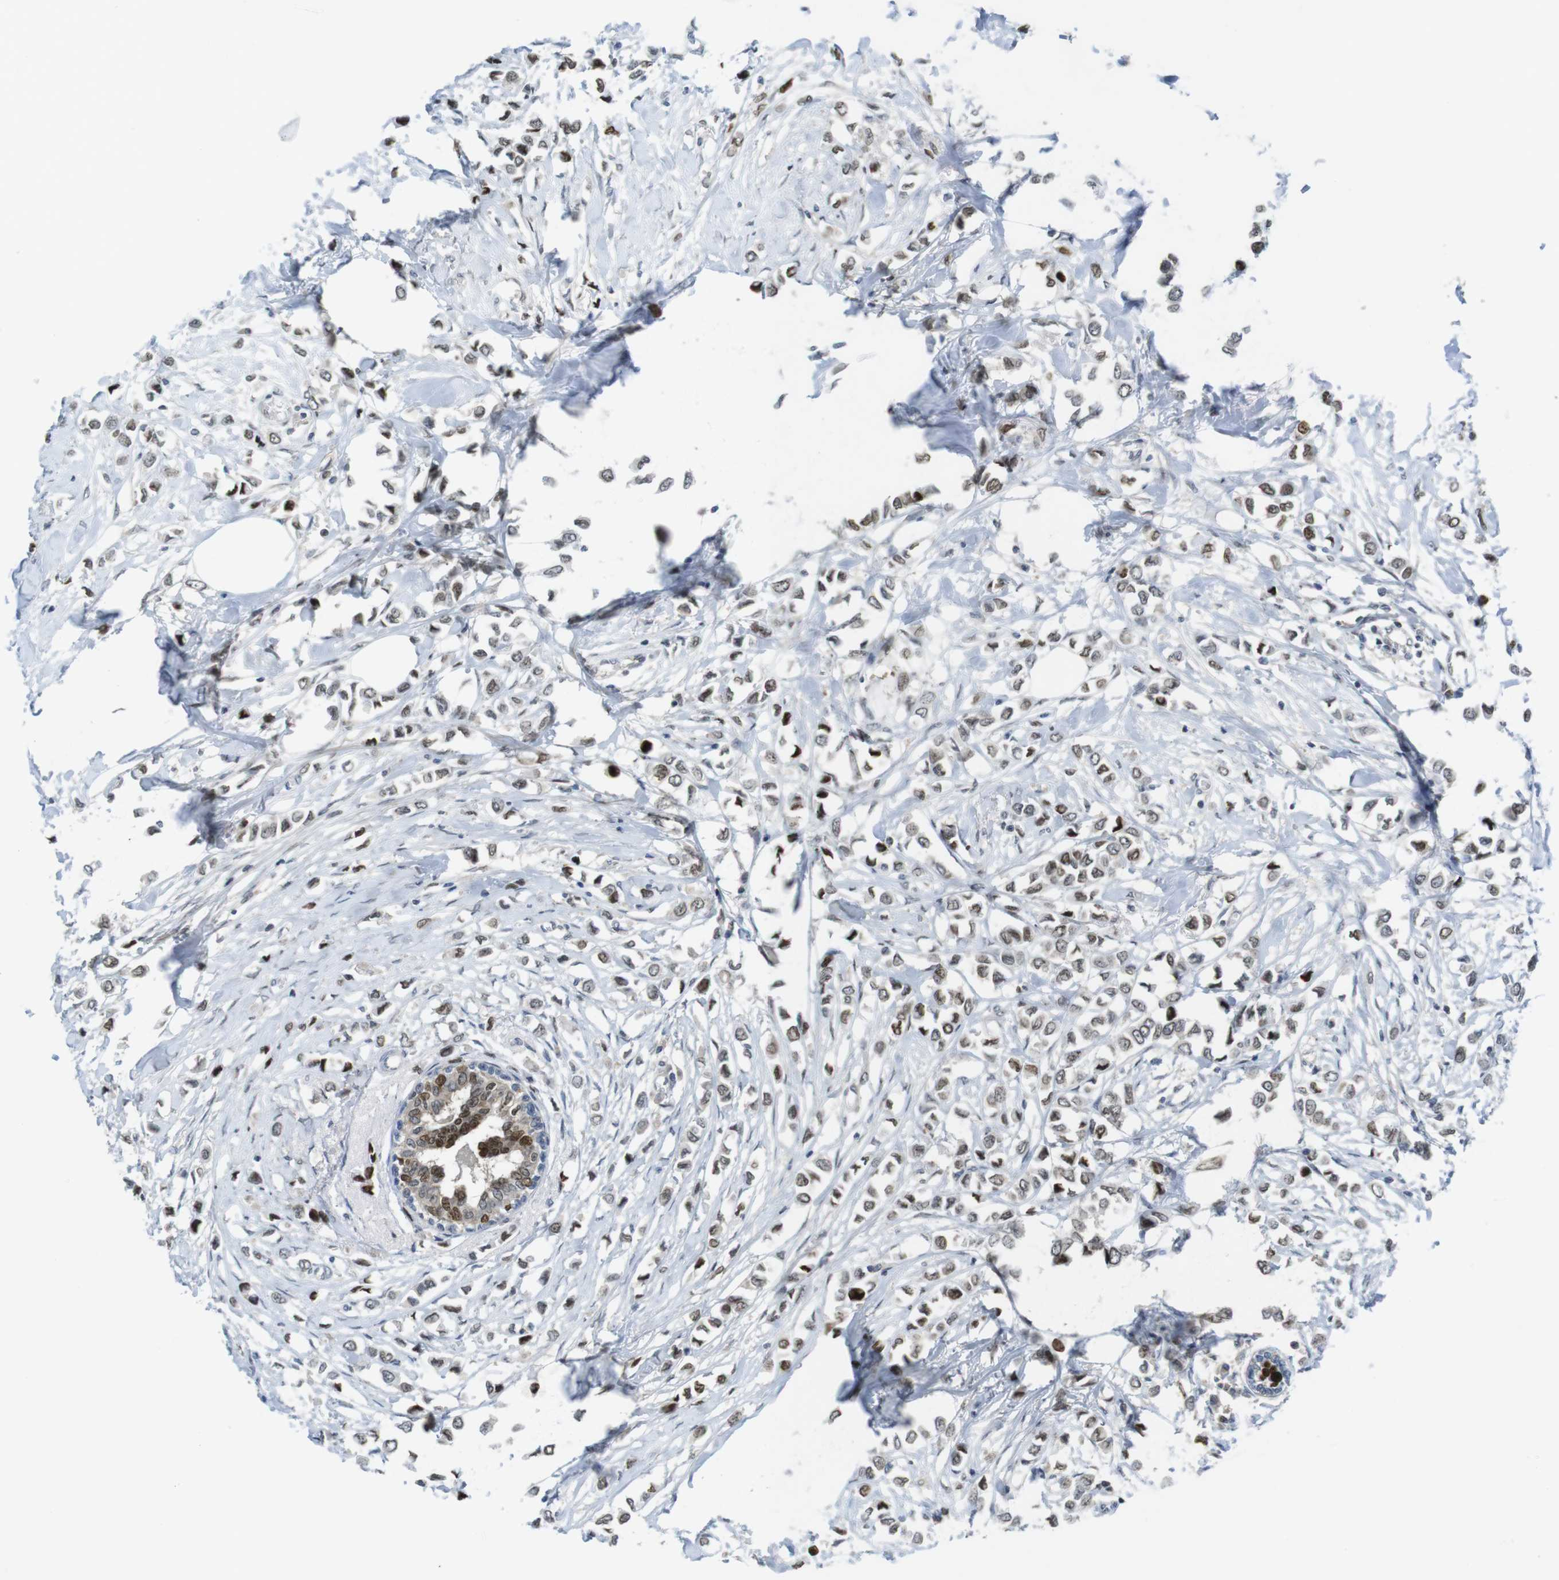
{"staining": {"intensity": "moderate", "quantity": "25%-75%", "location": "nuclear"}, "tissue": "breast cancer", "cell_type": "Tumor cells", "image_type": "cancer", "snomed": [{"axis": "morphology", "description": "Lobular carcinoma"}, {"axis": "topography", "description": "Breast"}], "caption": "This micrograph demonstrates immunohistochemistry staining of human breast cancer, with medium moderate nuclear positivity in approximately 25%-75% of tumor cells.", "gene": "RCC1", "patient": {"sex": "female", "age": 51}}